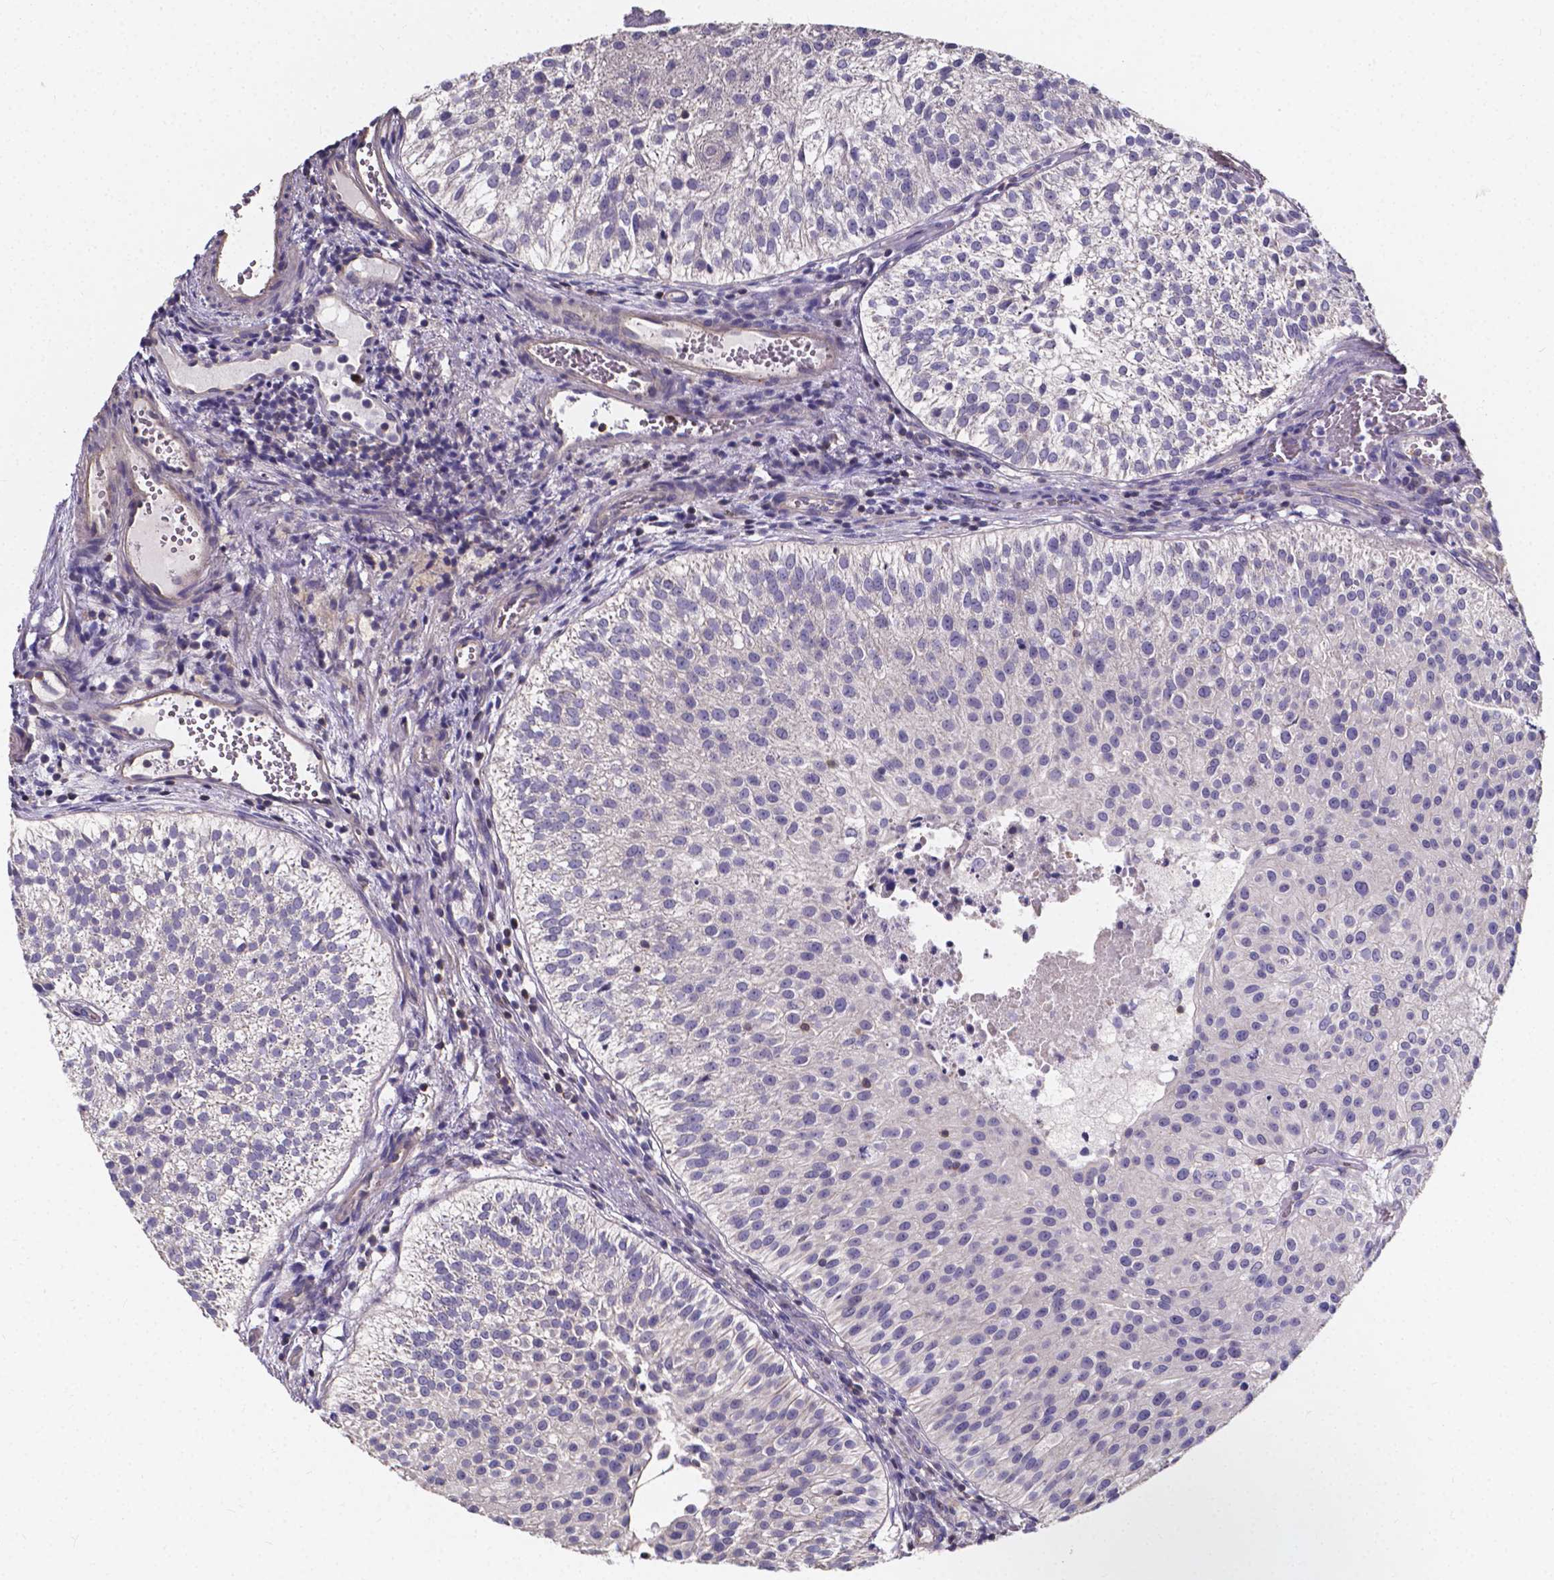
{"staining": {"intensity": "negative", "quantity": "none", "location": "none"}, "tissue": "urothelial cancer", "cell_type": "Tumor cells", "image_type": "cancer", "snomed": [{"axis": "morphology", "description": "Urothelial carcinoma, Low grade"}, {"axis": "topography", "description": "Urinary bladder"}], "caption": "Immunohistochemistry micrograph of neoplastic tissue: human urothelial cancer stained with DAB shows no significant protein staining in tumor cells.", "gene": "THEMIS", "patient": {"sex": "female", "age": 87}}